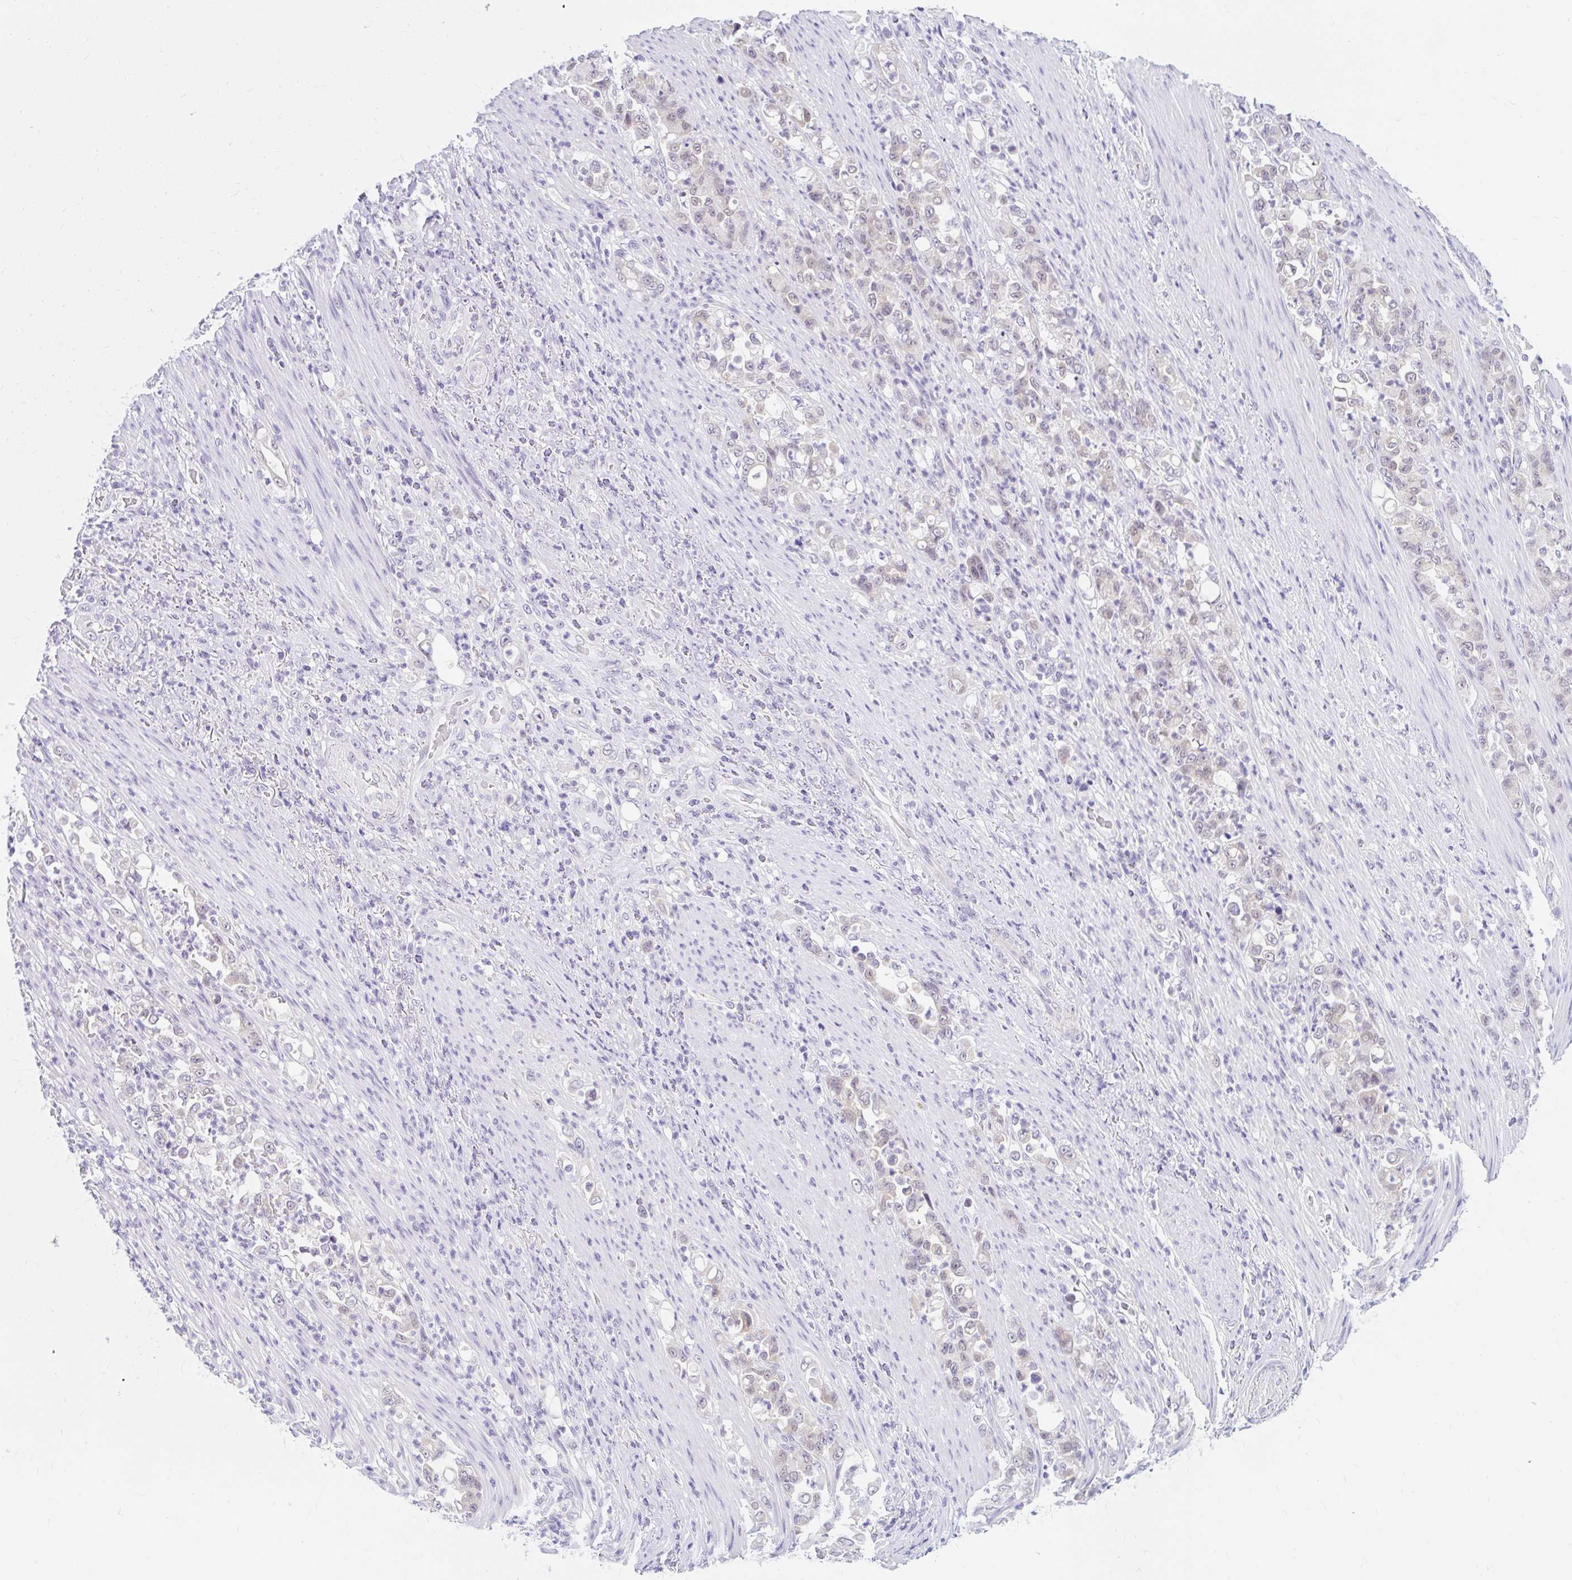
{"staining": {"intensity": "negative", "quantity": "none", "location": "none"}, "tissue": "stomach cancer", "cell_type": "Tumor cells", "image_type": "cancer", "snomed": [{"axis": "morphology", "description": "Normal tissue, NOS"}, {"axis": "morphology", "description": "Adenocarcinoma, NOS"}, {"axis": "topography", "description": "Stomach"}], "caption": "The immunohistochemistry micrograph has no significant staining in tumor cells of adenocarcinoma (stomach) tissue.", "gene": "ITPK1", "patient": {"sex": "female", "age": 79}}